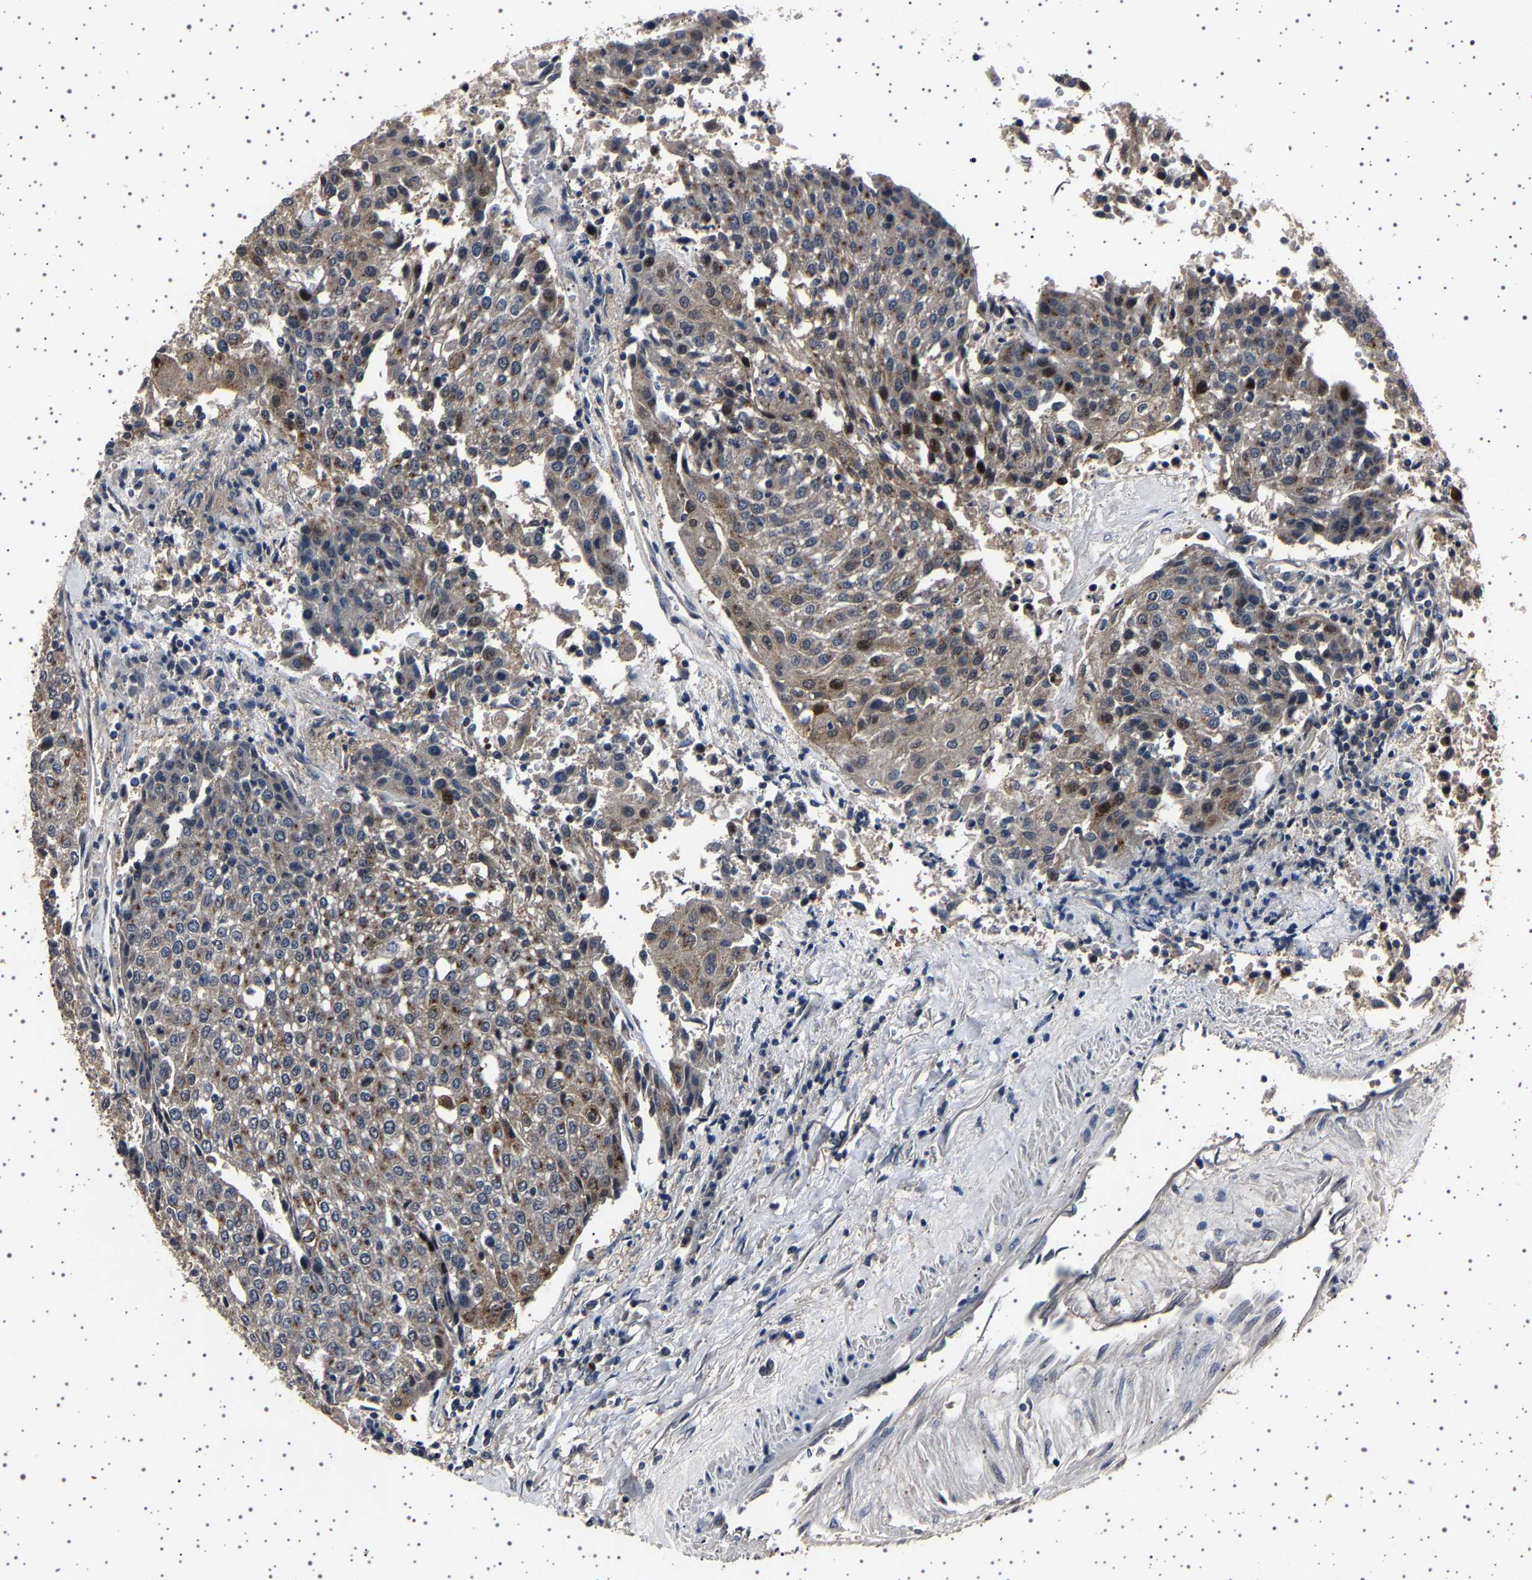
{"staining": {"intensity": "weak", "quantity": "25%-75%", "location": "cytoplasmic/membranous"}, "tissue": "urothelial cancer", "cell_type": "Tumor cells", "image_type": "cancer", "snomed": [{"axis": "morphology", "description": "Urothelial carcinoma, High grade"}, {"axis": "topography", "description": "Urinary bladder"}], "caption": "Immunohistochemistry (IHC) image of human urothelial carcinoma (high-grade) stained for a protein (brown), which shows low levels of weak cytoplasmic/membranous positivity in about 25%-75% of tumor cells.", "gene": "NCKAP1", "patient": {"sex": "female", "age": 85}}